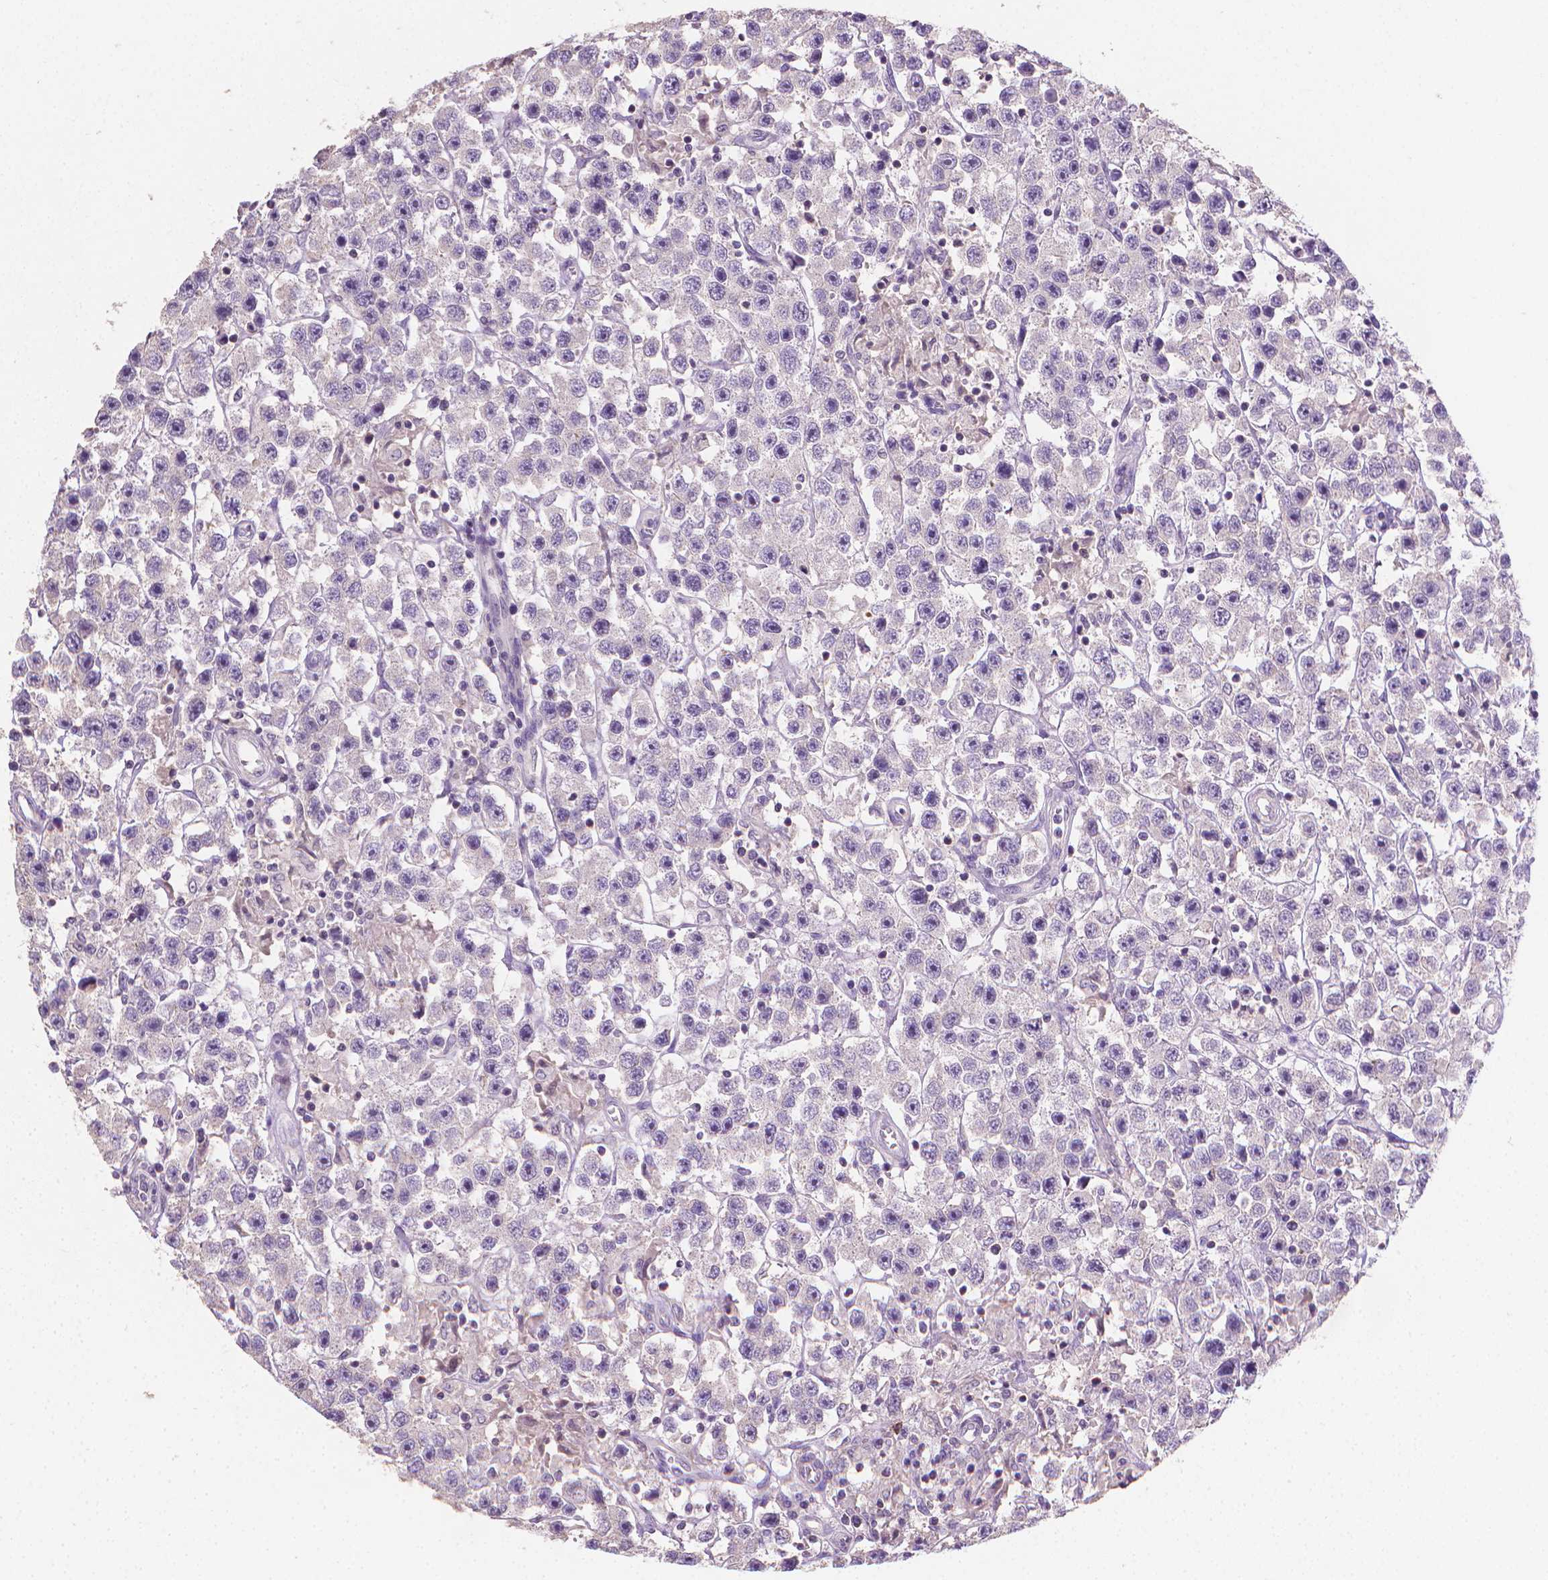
{"staining": {"intensity": "negative", "quantity": "none", "location": "none"}, "tissue": "testis cancer", "cell_type": "Tumor cells", "image_type": "cancer", "snomed": [{"axis": "morphology", "description": "Seminoma, NOS"}, {"axis": "topography", "description": "Testis"}], "caption": "High power microscopy micrograph of an immunohistochemistry (IHC) histopathology image of seminoma (testis), revealing no significant staining in tumor cells. Brightfield microscopy of immunohistochemistry (IHC) stained with DAB (3,3'-diaminobenzidine) (brown) and hematoxylin (blue), captured at high magnification.", "gene": "CATIP", "patient": {"sex": "male", "age": 45}}